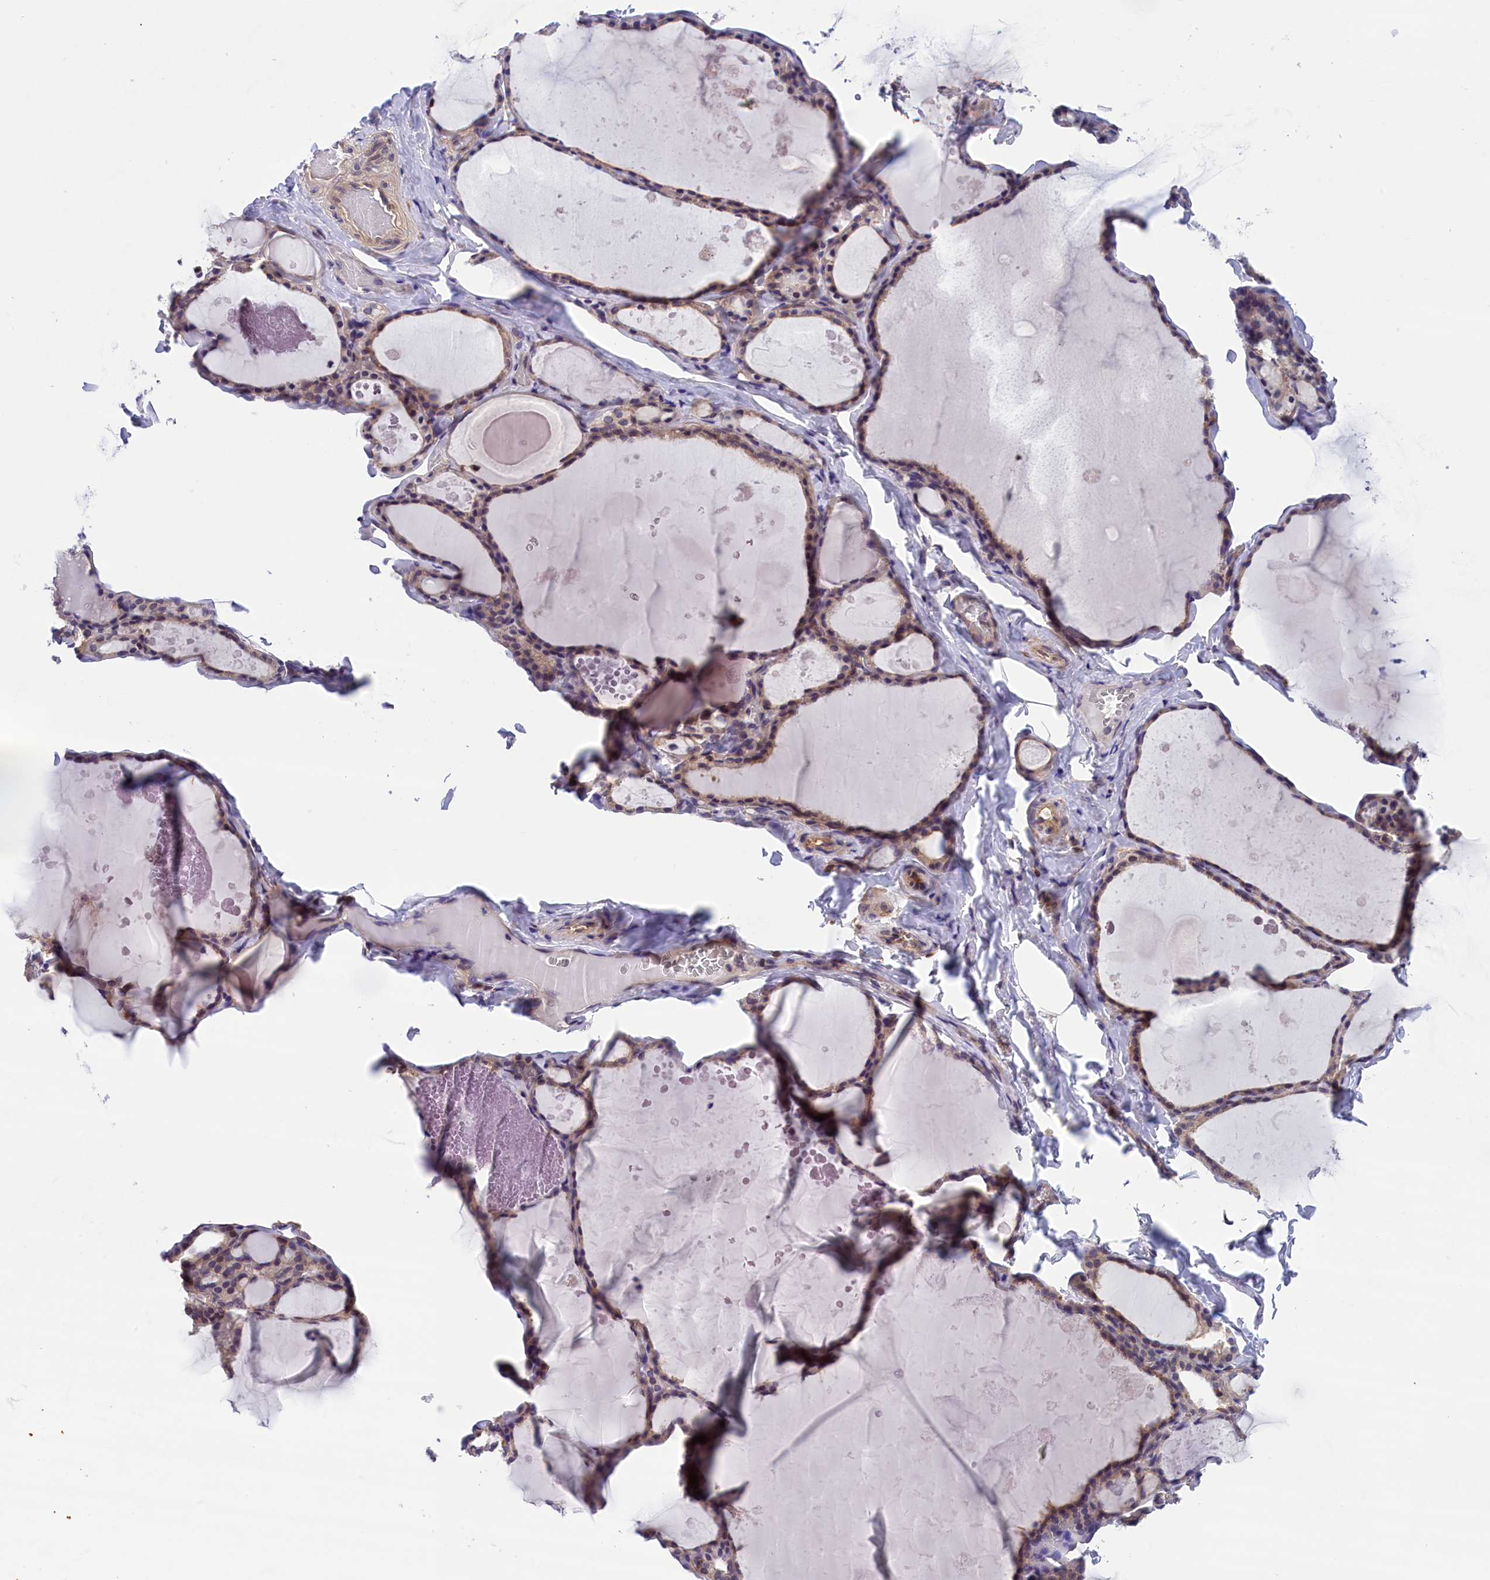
{"staining": {"intensity": "weak", "quantity": "25%-75%", "location": "cytoplasmic/membranous"}, "tissue": "thyroid gland", "cell_type": "Glandular cells", "image_type": "normal", "snomed": [{"axis": "morphology", "description": "Normal tissue, NOS"}, {"axis": "topography", "description": "Thyroid gland"}], "caption": "A brown stain highlights weak cytoplasmic/membranous expression of a protein in glandular cells of benign thyroid gland.", "gene": "TBCB", "patient": {"sex": "male", "age": 56}}